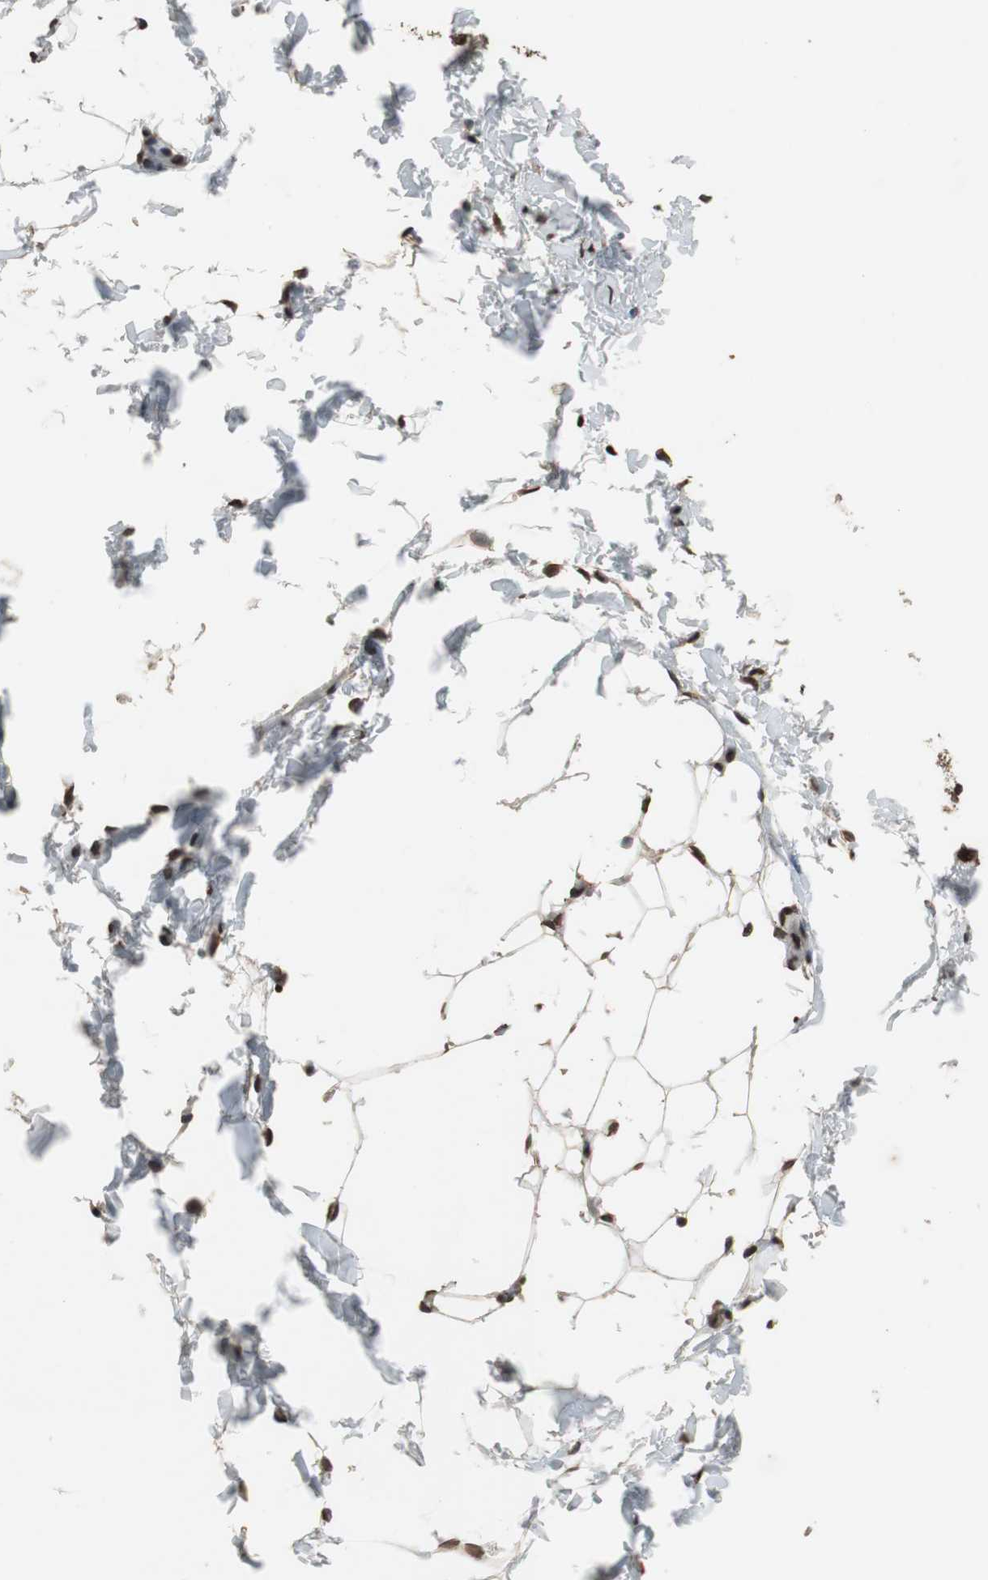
{"staining": {"intensity": "strong", "quantity": ">75%", "location": "nuclear"}, "tissue": "adipose tissue", "cell_type": "Adipocytes", "image_type": "normal", "snomed": [{"axis": "morphology", "description": "Normal tissue, NOS"}, {"axis": "topography", "description": "Soft tissue"}], "caption": "The micrograph shows a brown stain indicating the presence of a protein in the nuclear of adipocytes in adipose tissue. (Stains: DAB (3,3'-diaminobenzidine) in brown, nuclei in blue, Microscopy: brightfield microscopy at high magnification).", "gene": "LMNA", "patient": {"sex": "male", "age": 26}}